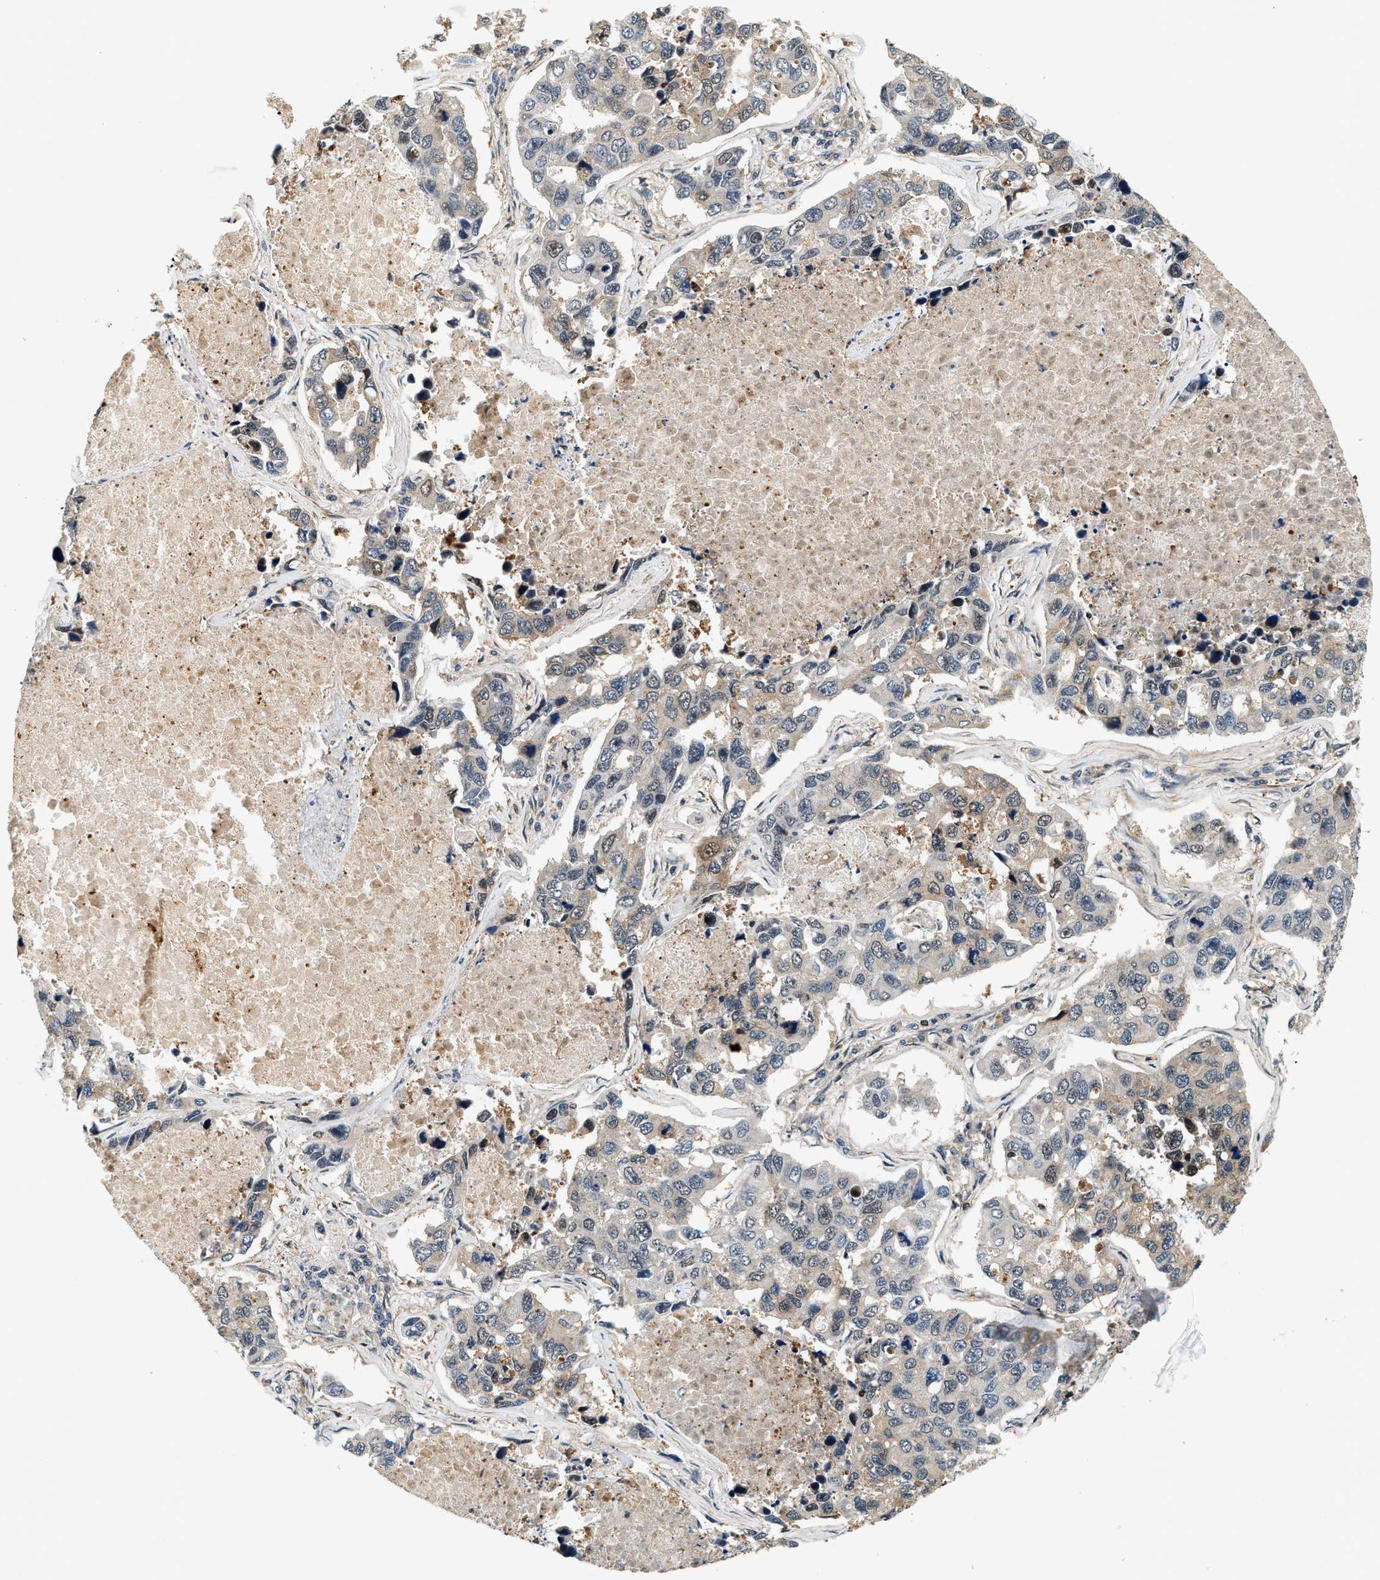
{"staining": {"intensity": "weak", "quantity": "<25%", "location": "cytoplasmic/membranous"}, "tissue": "lung cancer", "cell_type": "Tumor cells", "image_type": "cancer", "snomed": [{"axis": "morphology", "description": "Adenocarcinoma, NOS"}, {"axis": "topography", "description": "Lung"}], "caption": "DAB (3,3'-diaminobenzidine) immunohistochemical staining of human lung cancer (adenocarcinoma) displays no significant expression in tumor cells. (DAB immunohistochemistry with hematoxylin counter stain).", "gene": "SAMD9", "patient": {"sex": "male", "age": 64}}